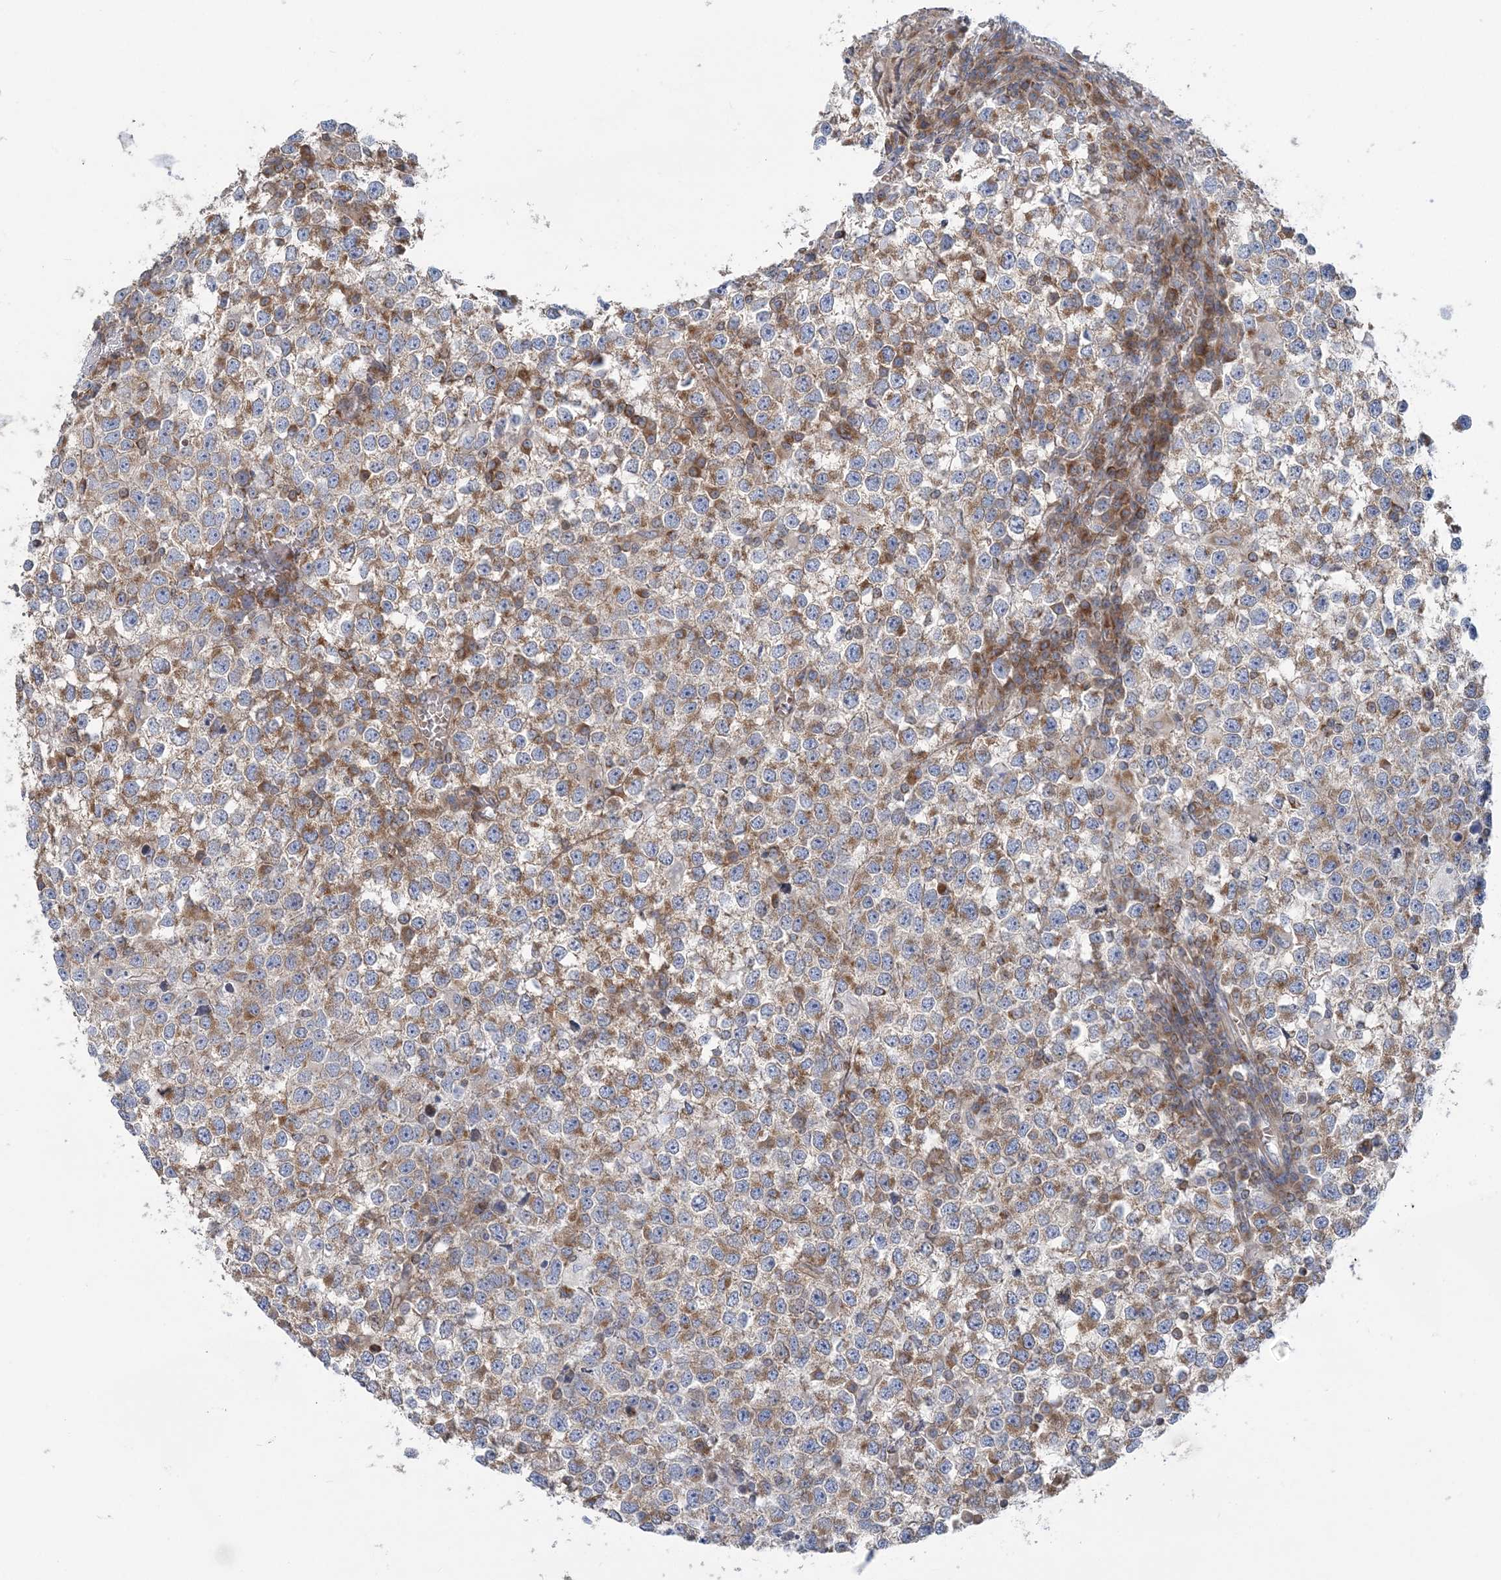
{"staining": {"intensity": "moderate", "quantity": ">75%", "location": "cytoplasmic/membranous"}, "tissue": "testis cancer", "cell_type": "Tumor cells", "image_type": "cancer", "snomed": [{"axis": "morphology", "description": "Seminoma, NOS"}, {"axis": "topography", "description": "Testis"}], "caption": "A histopathology image of human testis cancer stained for a protein shows moderate cytoplasmic/membranous brown staining in tumor cells.", "gene": "FAM114A2", "patient": {"sex": "male", "age": 65}}